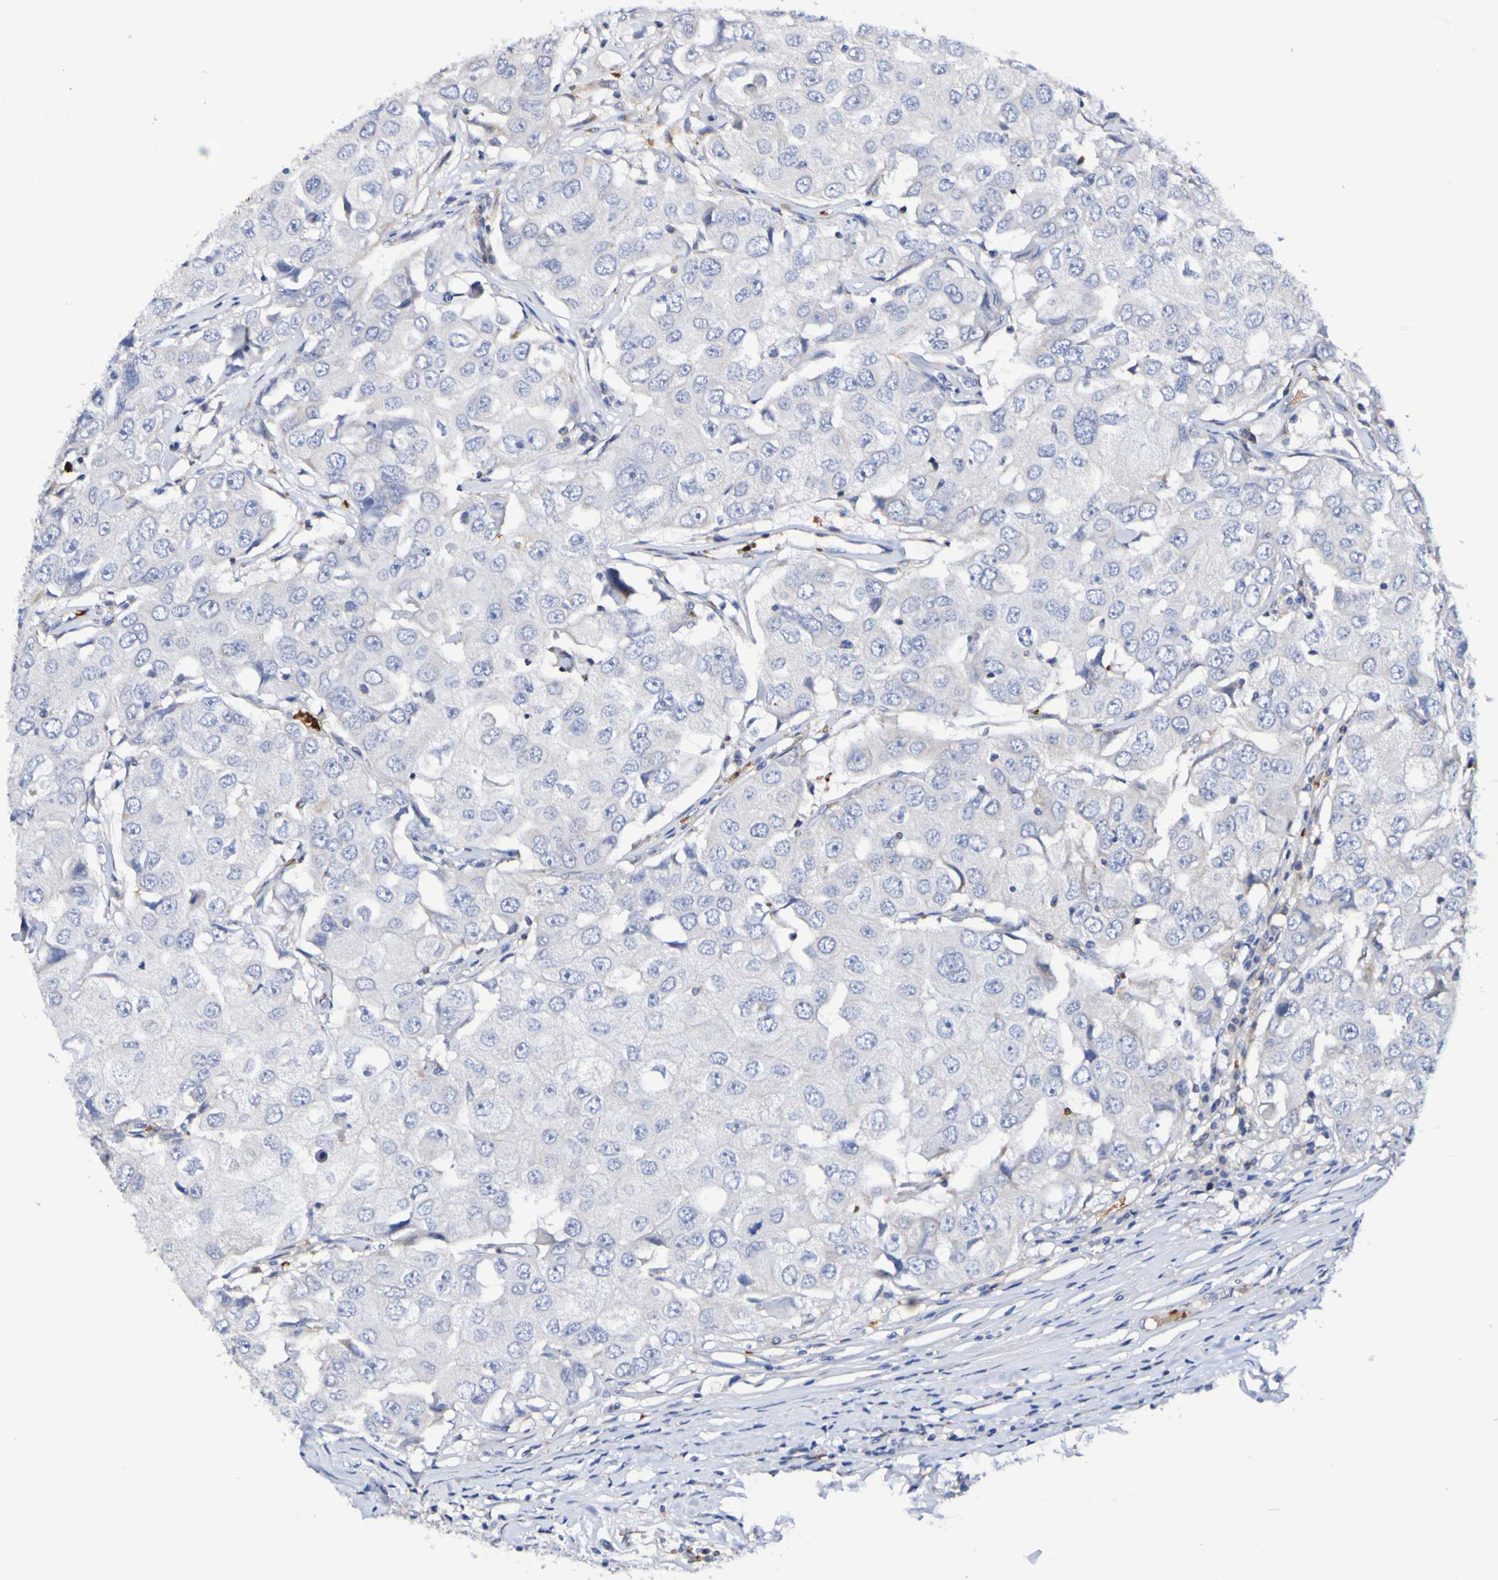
{"staining": {"intensity": "negative", "quantity": "none", "location": "none"}, "tissue": "breast cancer", "cell_type": "Tumor cells", "image_type": "cancer", "snomed": [{"axis": "morphology", "description": "Duct carcinoma"}, {"axis": "topography", "description": "Breast"}], "caption": "Photomicrograph shows no protein staining in tumor cells of infiltrating ductal carcinoma (breast) tissue.", "gene": "WNT4", "patient": {"sex": "female", "age": 27}}